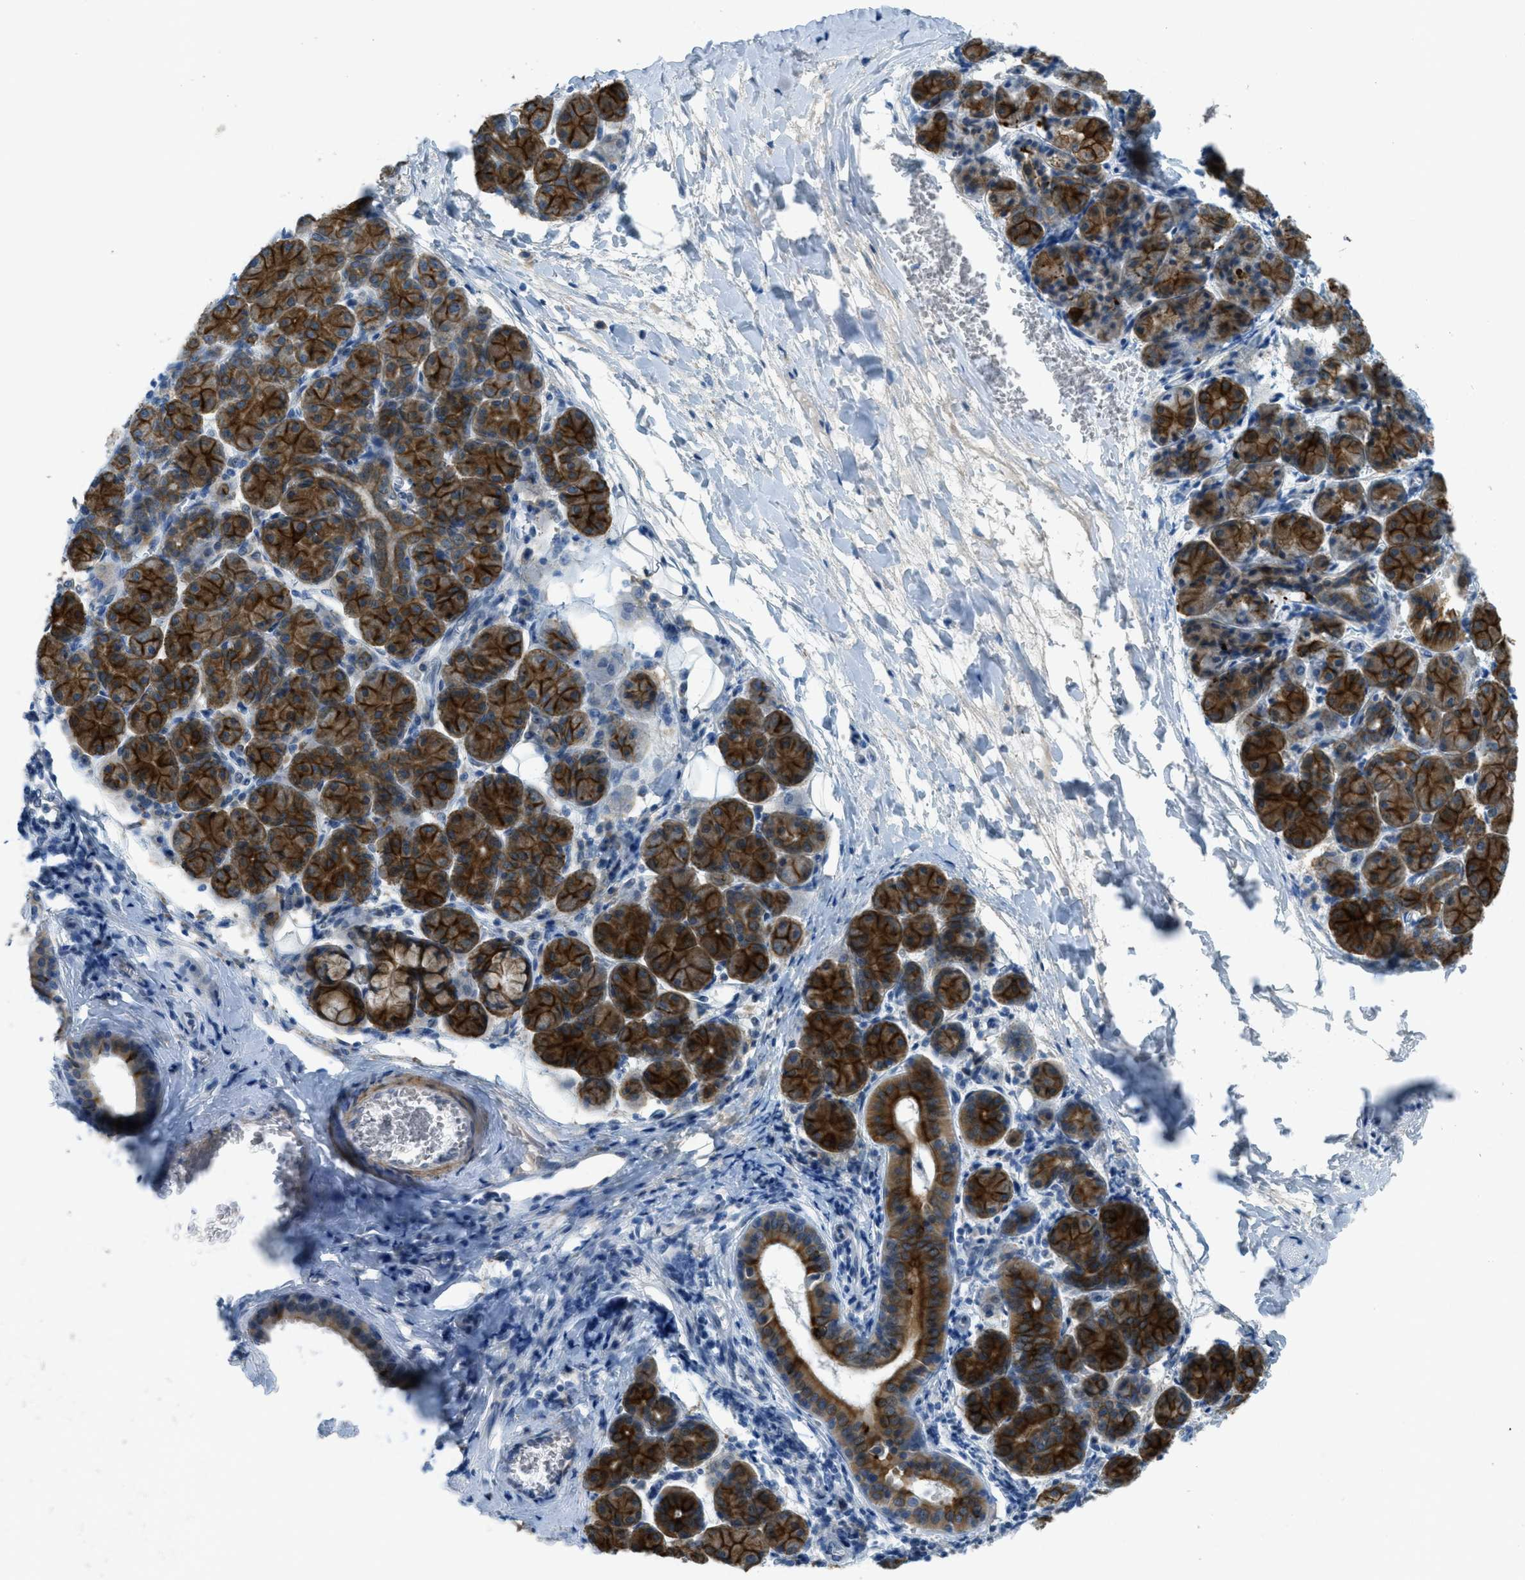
{"staining": {"intensity": "strong", "quantity": ">75%", "location": "cytoplasmic/membranous"}, "tissue": "salivary gland", "cell_type": "Glandular cells", "image_type": "normal", "snomed": [{"axis": "morphology", "description": "Normal tissue, NOS"}, {"axis": "morphology", "description": "Inflammation, NOS"}, {"axis": "topography", "description": "Lymph node"}, {"axis": "topography", "description": "Salivary gland"}], "caption": "This micrograph shows IHC staining of normal human salivary gland, with high strong cytoplasmic/membranous positivity in about >75% of glandular cells.", "gene": "KLHL8", "patient": {"sex": "male", "age": 3}}